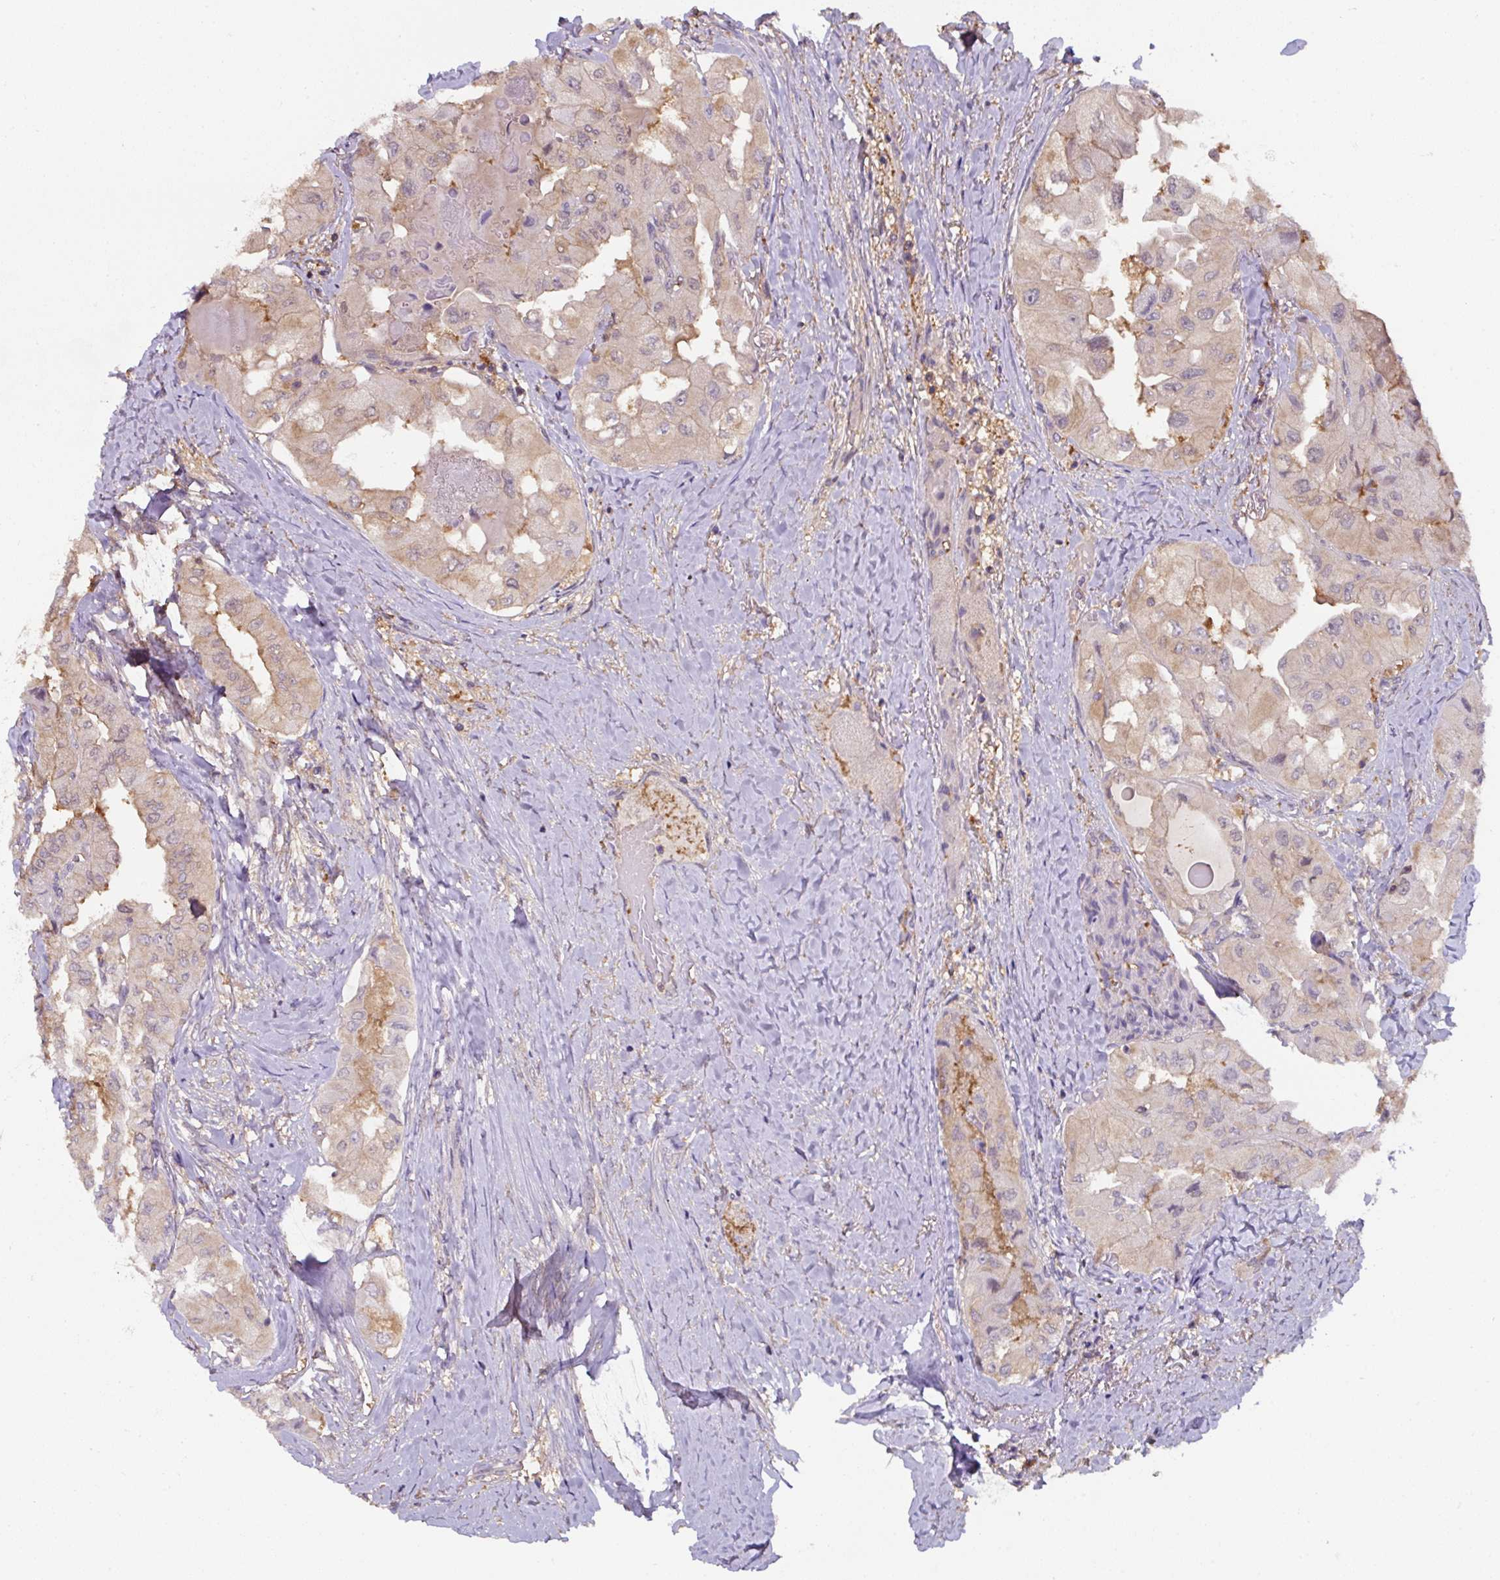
{"staining": {"intensity": "weak", "quantity": "25%-75%", "location": "cytoplasmic/membranous"}, "tissue": "thyroid cancer", "cell_type": "Tumor cells", "image_type": "cancer", "snomed": [{"axis": "morphology", "description": "Normal tissue, NOS"}, {"axis": "morphology", "description": "Papillary adenocarcinoma, NOS"}, {"axis": "topography", "description": "Thyroid gland"}], "caption": "Human thyroid cancer stained for a protein (brown) displays weak cytoplasmic/membranous positive positivity in approximately 25%-75% of tumor cells.", "gene": "ST13", "patient": {"sex": "female", "age": 59}}